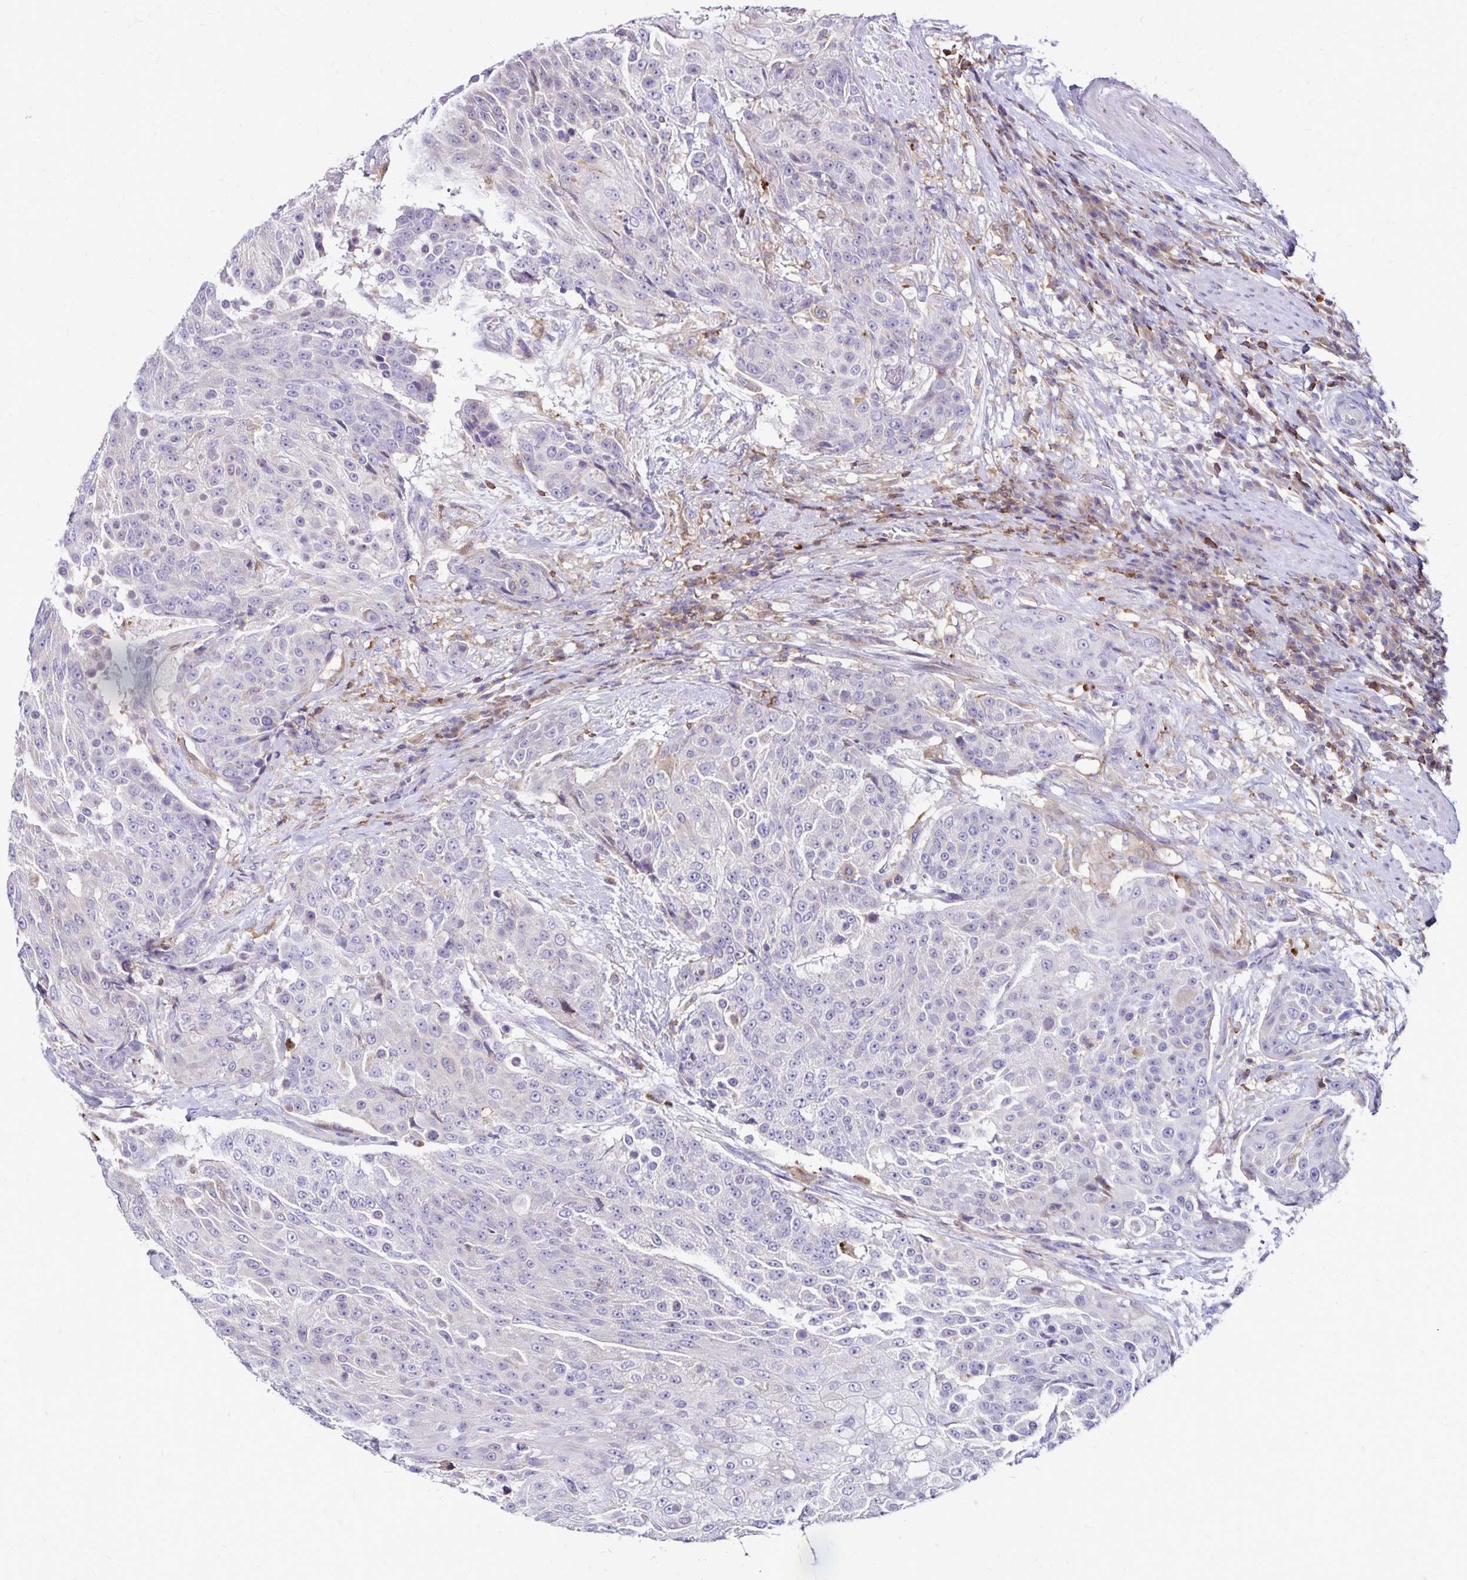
{"staining": {"intensity": "negative", "quantity": "none", "location": "none"}, "tissue": "urothelial cancer", "cell_type": "Tumor cells", "image_type": "cancer", "snomed": [{"axis": "morphology", "description": "Urothelial carcinoma, High grade"}, {"axis": "topography", "description": "Urinary bladder"}], "caption": "Immunohistochemistry histopathology image of neoplastic tissue: human high-grade urothelial carcinoma stained with DAB (3,3'-diaminobenzidine) shows no significant protein staining in tumor cells. (DAB IHC visualized using brightfield microscopy, high magnification).", "gene": "NAGPA", "patient": {"sex": "female", "age": 63}}